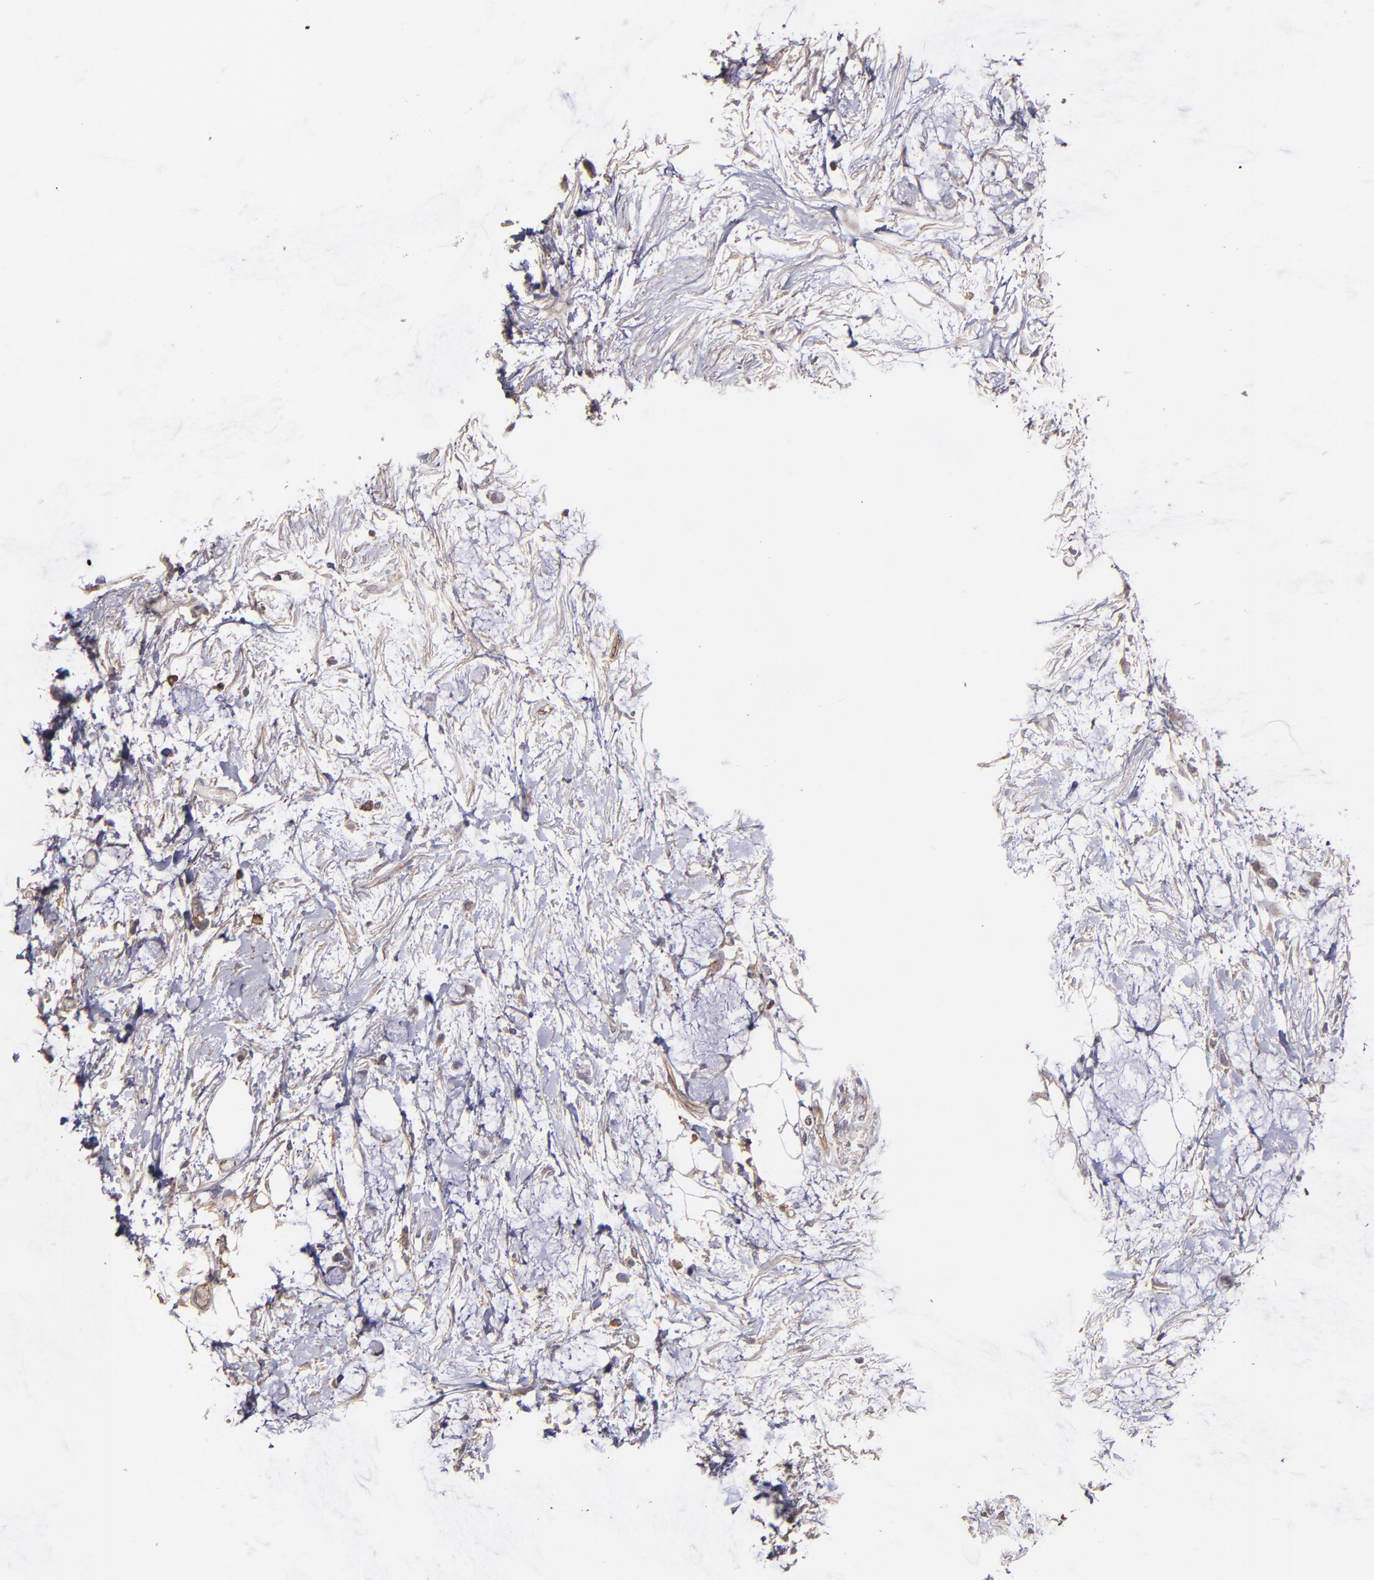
{"staining": {"intensity": "weak", "quantity": "25%-75%", "location": "cytoplasmic/membranous"}, "tissue": "colorectal cancer", "cell_type": "Tumor cells", "image_type": "cancer", "snomed": [{"axis": "morphology", "description": "Normal tissue, NOS"}, {"axis": "morphology", "description": "Adenocarcinoma, NOS"}, {"axis": "topography", "description": "Colon"}, {"axis": "topography", "description": "Peripheral nerve tissue"}], "caption": "Colorectal cancer stained with a protein marker displays weak staining in tumor cells.", "gene": "ICAM1", "patient": {"sex": "male", "age": 14}}